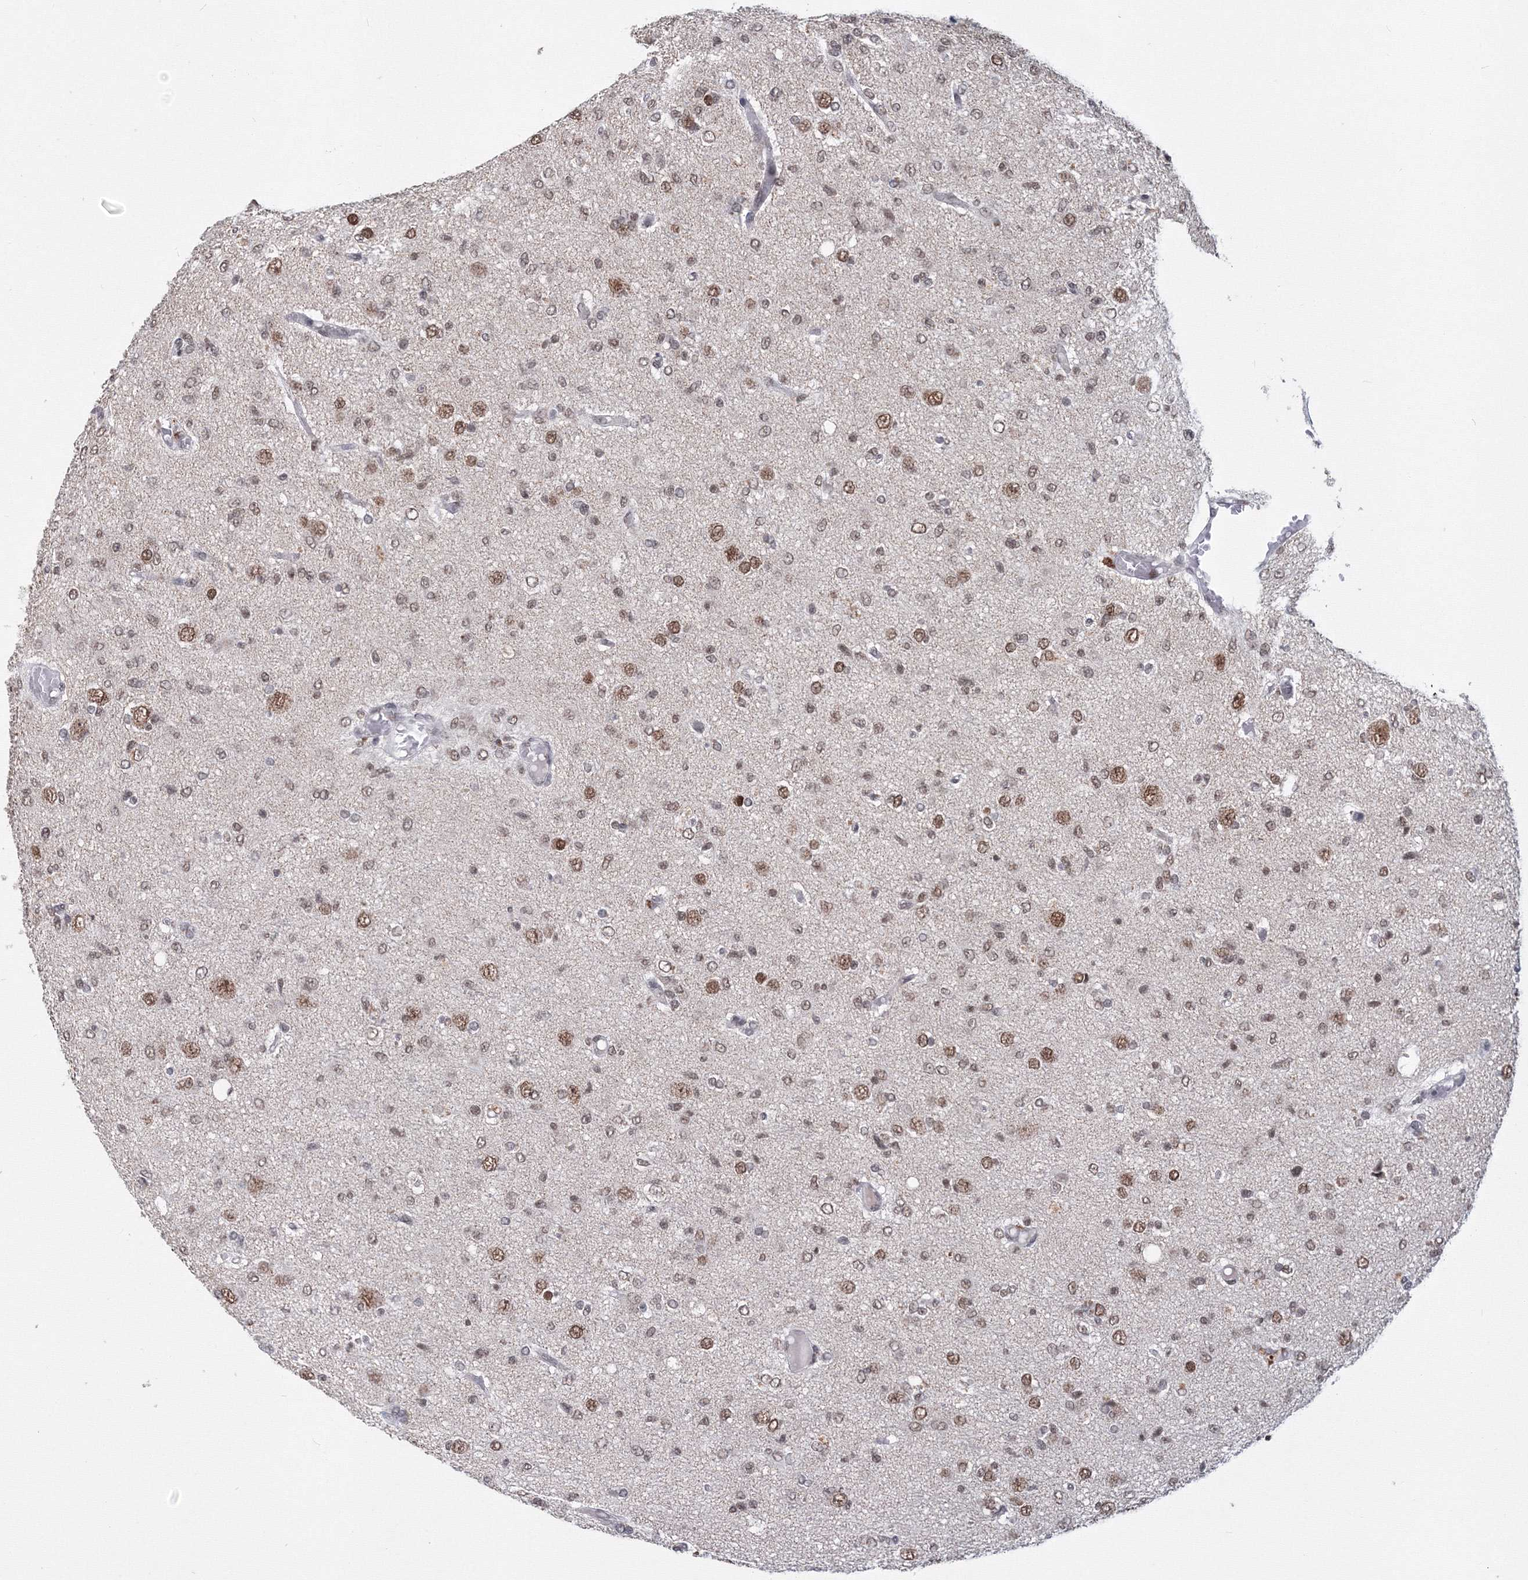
{"staining": {"intensity": "moderate", "quantity": ">75%", "location": "nuclear"}, "tissue": "glioma", "cell_type": "Tumor cells", "image_type": "cancer", "snomed": [{"axis": "morphology", "description": "Glioma, malignant, High grade"}, {"axis": "topography", "description": "Brain"}], "caption": "This is a histology image of immunohistochemistry (IHC) staining of malignant high-grade glioma, which shows moderate expression in the nuclear of tumor cells.", "gene": "SF3B6", "patient": {"sex": "female", "age": 59}}